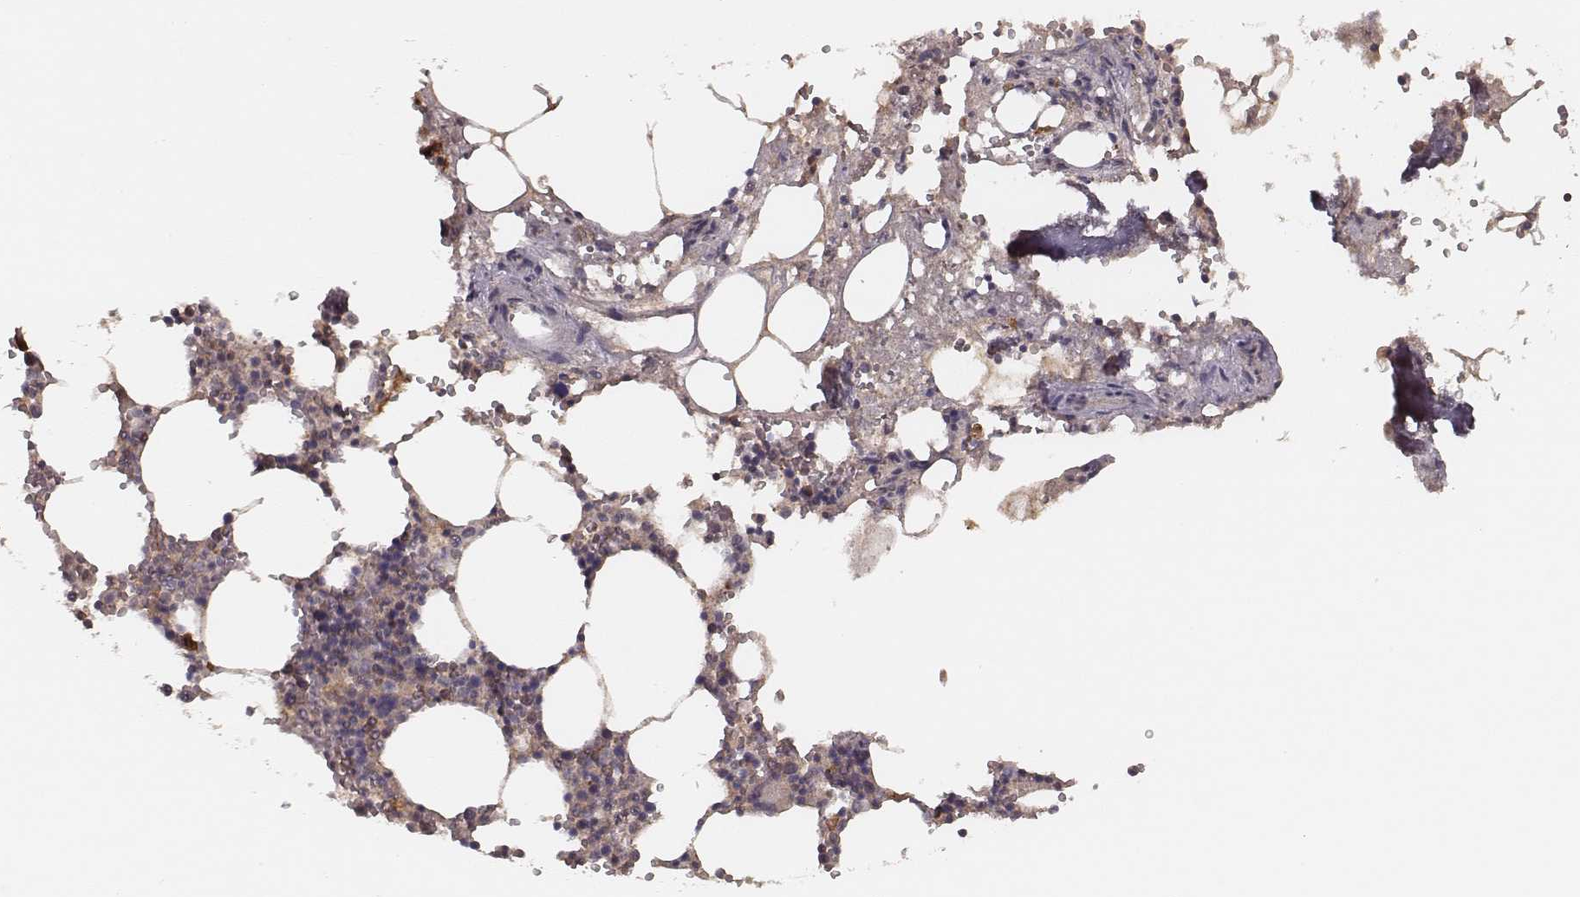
{"staining": {"intensity": "strong", "quantity": "25%-75%", "location": "cytoplasmic/membranous"}, "tissue": "bone marrow", "cell_type": "Hematopoietic cells", "image_type": "normal", "snomed": [{"axis": "morphology", "description": "Normal tissue, NOS"}, {"axis": "topography", "description": "Bone marrow"}], "caption": "High-power microscopy captured an immunohistochemistry (IHC) image of benign bone marrow, revealing strong cytoplasmic/membranous positivity in about 25%-75% of hematopoietic cells.", "gene": "CARS1", "patient": {"sex": "male", "age": 54}}